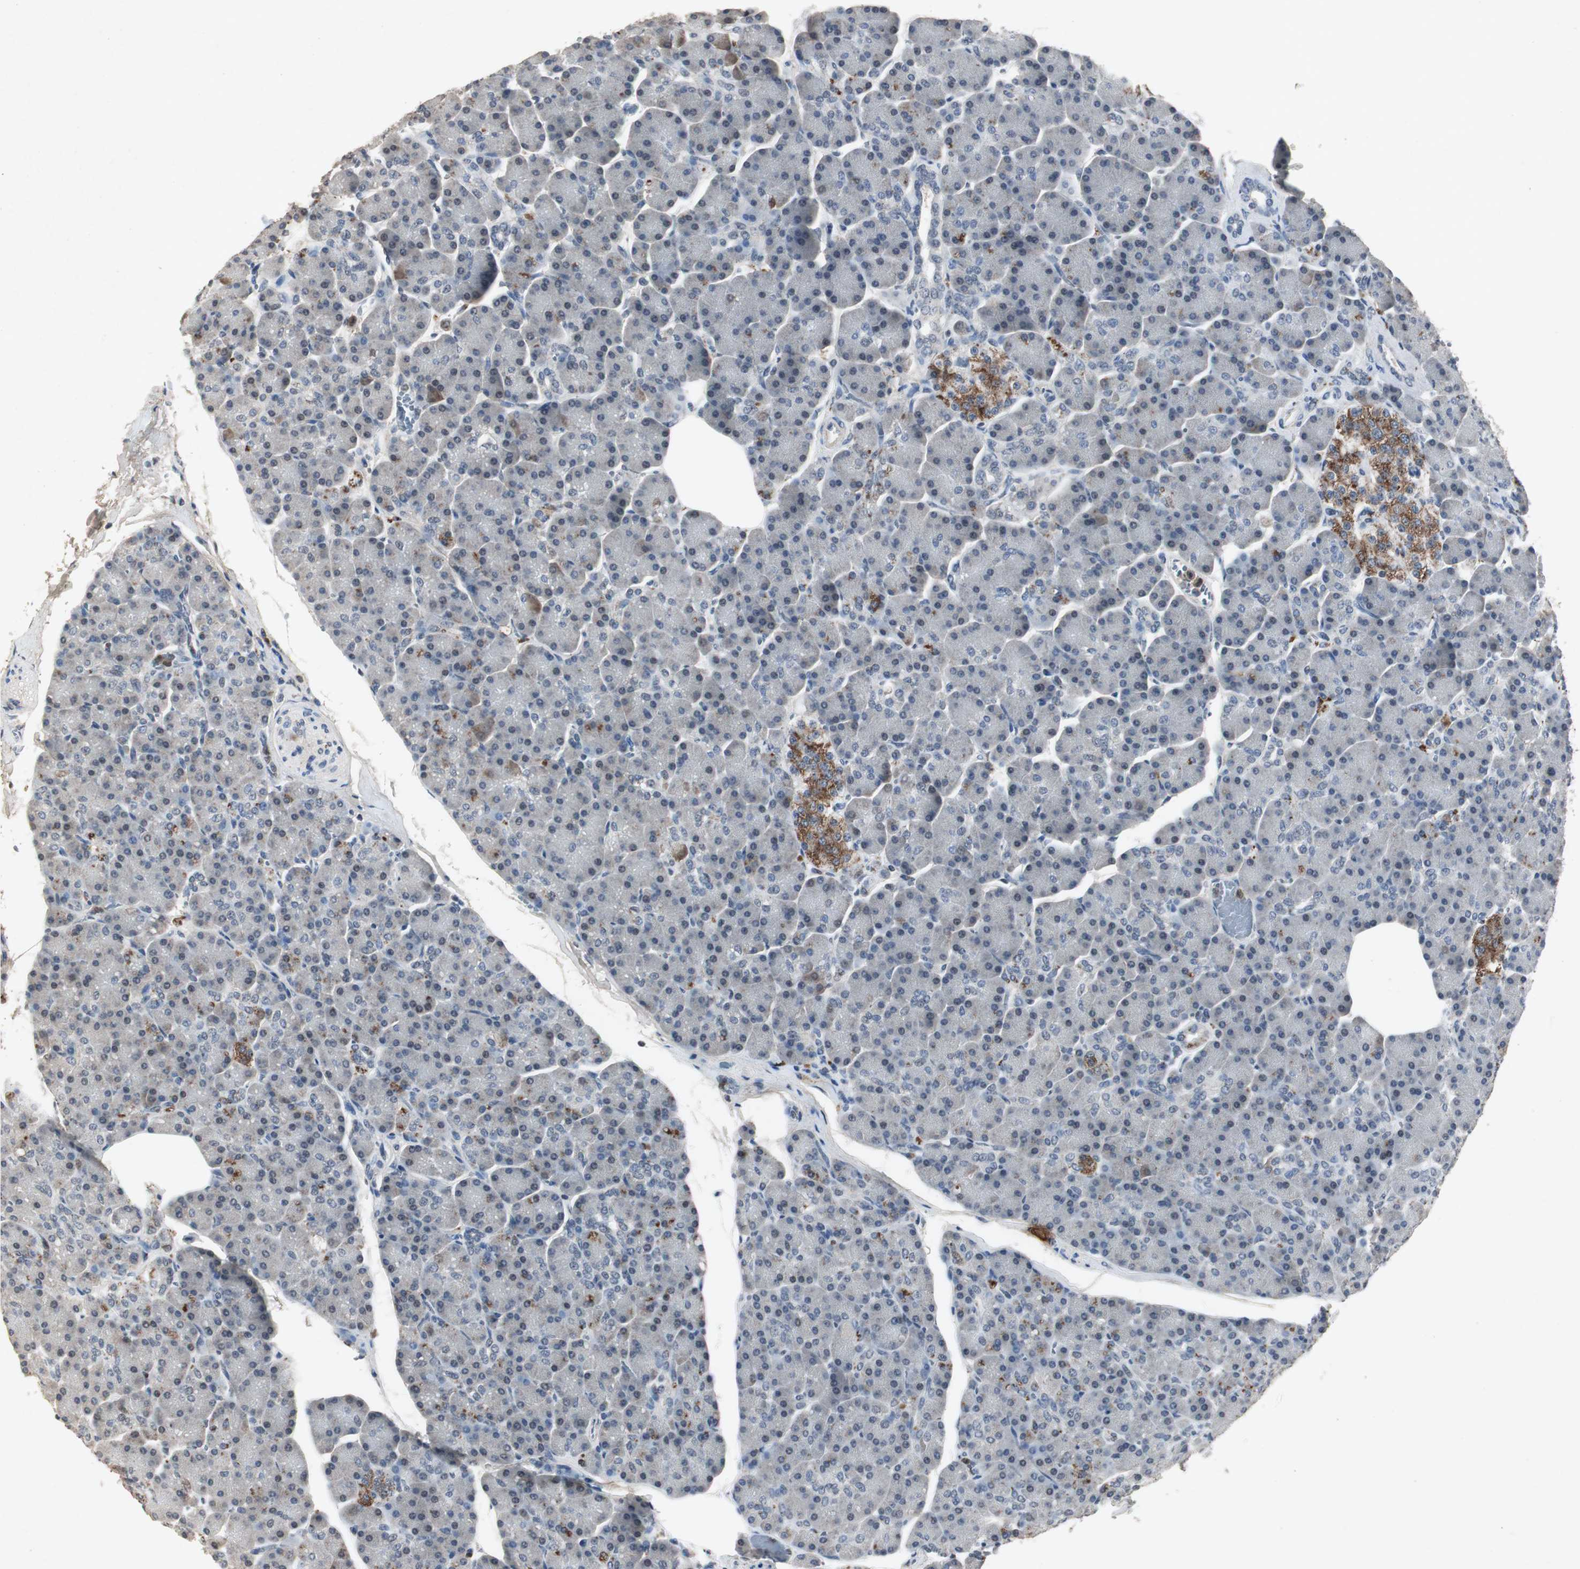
{"staining": {"intensity": "negative", "quantity": "none", "location": "none"}, "tissue": "pancreas", "cell_type": "Exocrine glandular cells", "image_type": "normal", "snomed": [{"axis": "morphology", "description": "Normal tissue, NOS"}, {"axis": "topography", "description": "Pancreas"}], "caption": "The micrograph demonstrates no staining of exocrine glandular cells in unremarkable pancreas.", "gene": "ADNP2", "patient": {"sex": "female", "age": 43}}